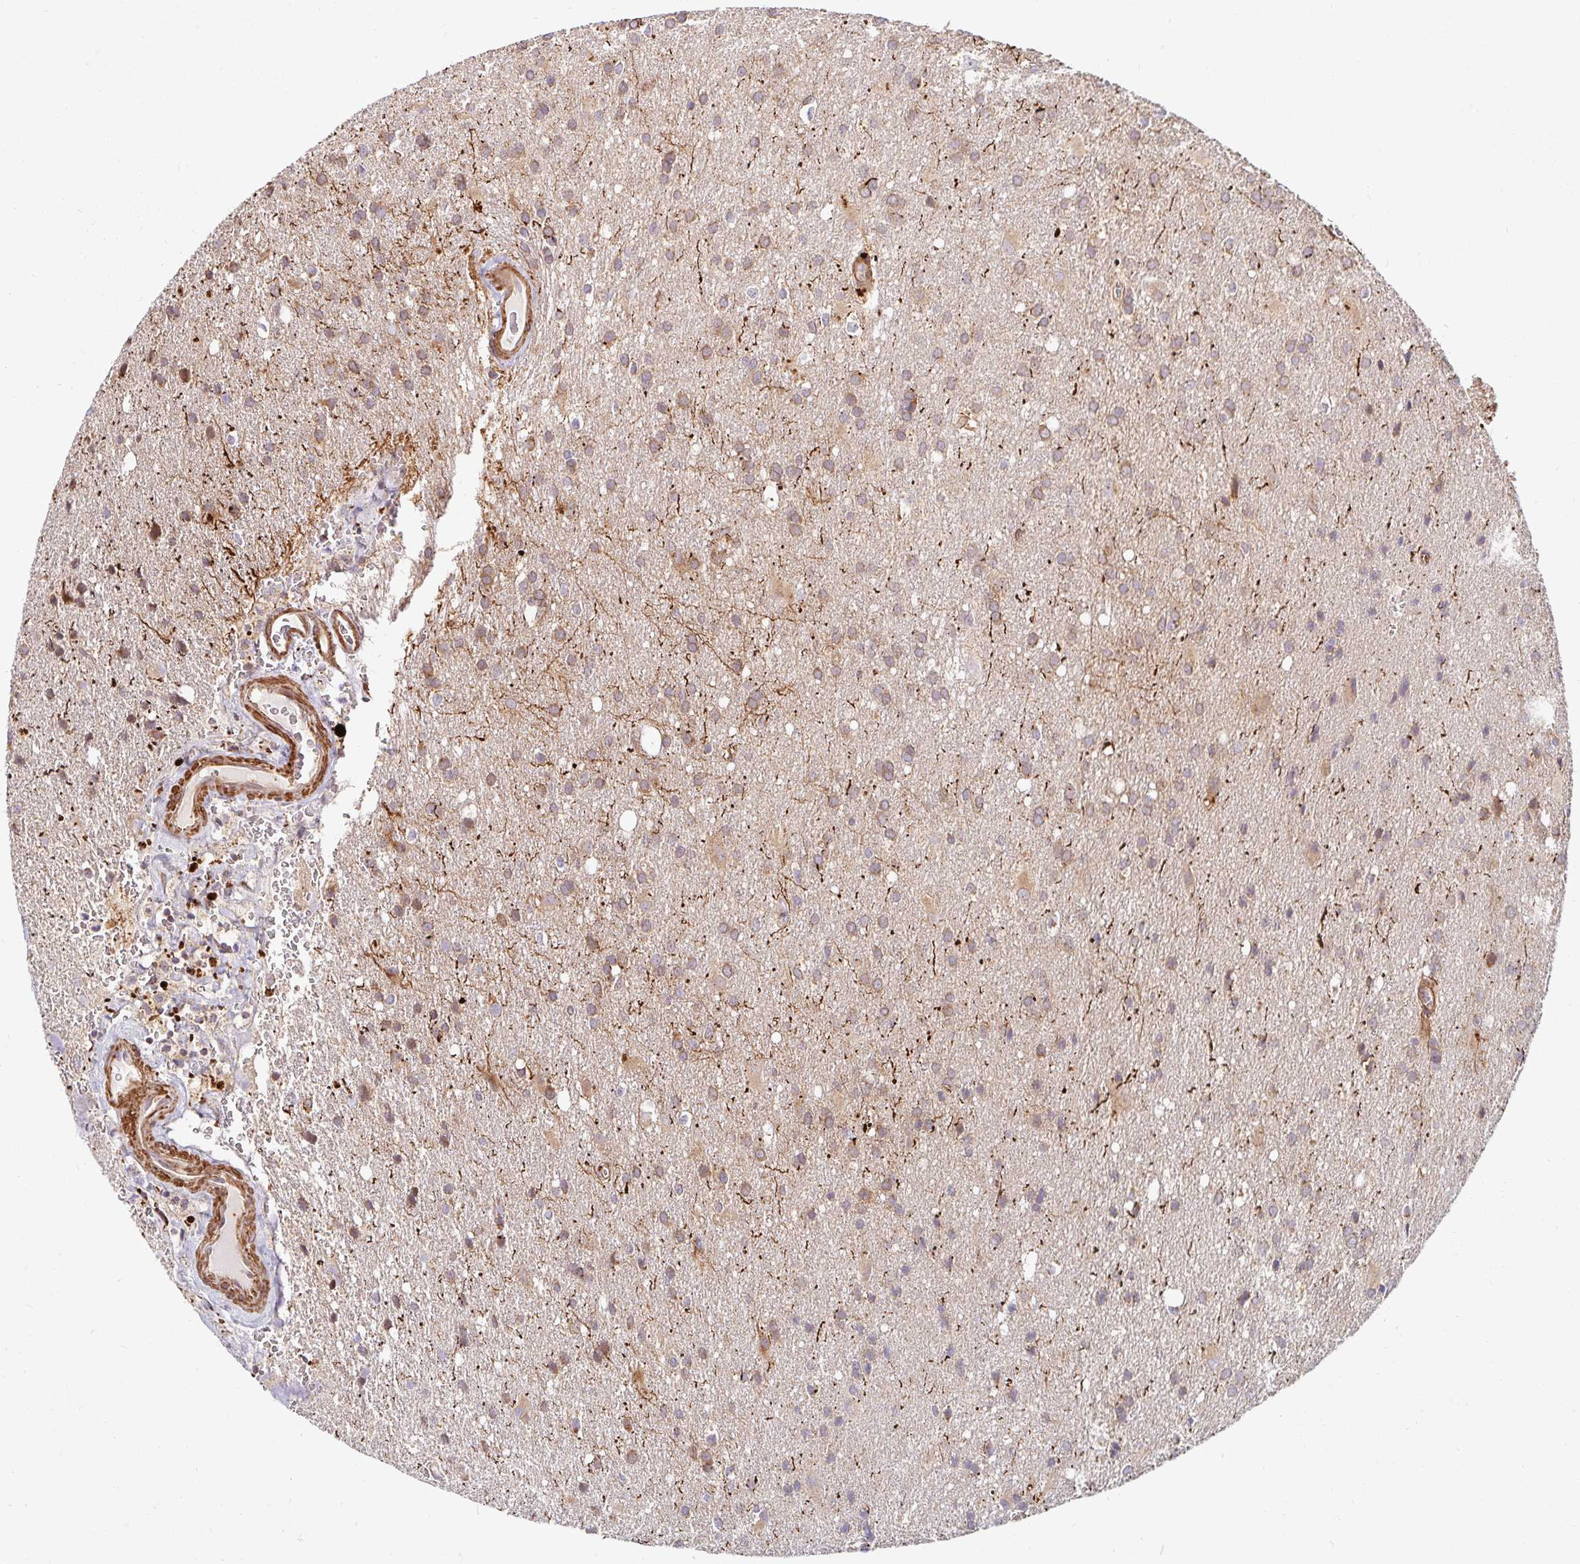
{"staining": {"intensity": "weak", "quantity": "<25%", "location": "cytoplasmic/membranous,nuclear"}, "tissue": "glioma", "cell_type": "Tumor cells", "image_type": "cancer", "snomed": [{"axis": "morphology", "description": "Glioma, malignant, Low grade"}, {"axis": "topography", "description": "Brain"}], "caption": "Tumor cells show no significant positivity in malignant glioma (low-grade).", "gene": "BTF3", "patient": {"sex": "male", "age": 66}}